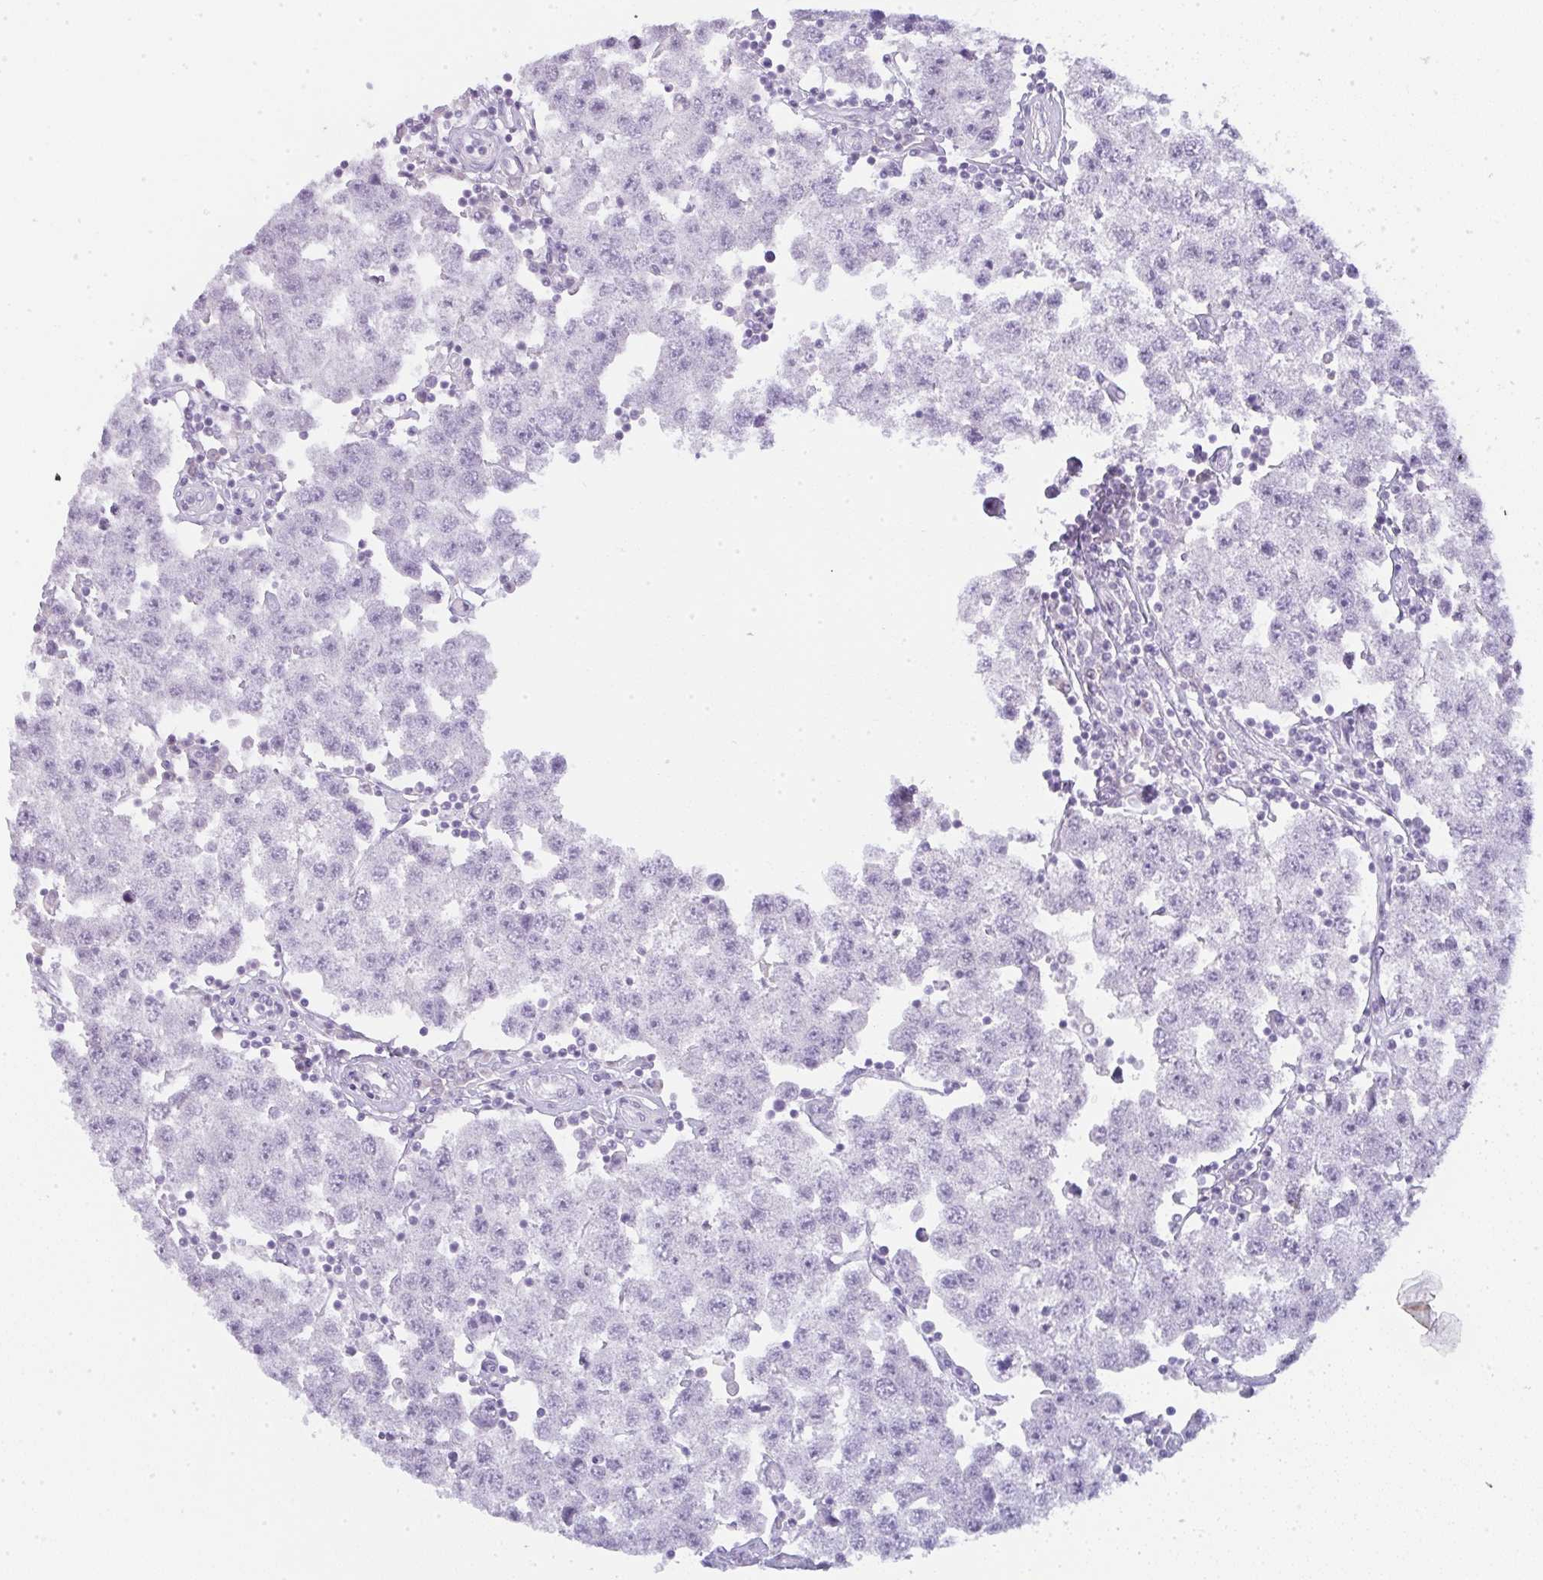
{"staining": {"intensity": "negative", "quantity": "none", "location": "none"}, "tissue": "testis cancer", "cell_type": "Tumor cells", "image_type": "cancer", "snomed": [{"axis": "morphology", "description": "Seminoma, NOS"}, {"axis": "topography", "description": "Testis"}], "caption": "Photomicrograph shows no significant protein staining in tumor cells of testis cancer. (Stains: DAB immunohistochemistry (IHC) with hematoxylin counter stain, Microscopy: brightfield microscopy at high magnification).", "gene": "LPAR4", "patient": {"sex": "male", "age": 34}}